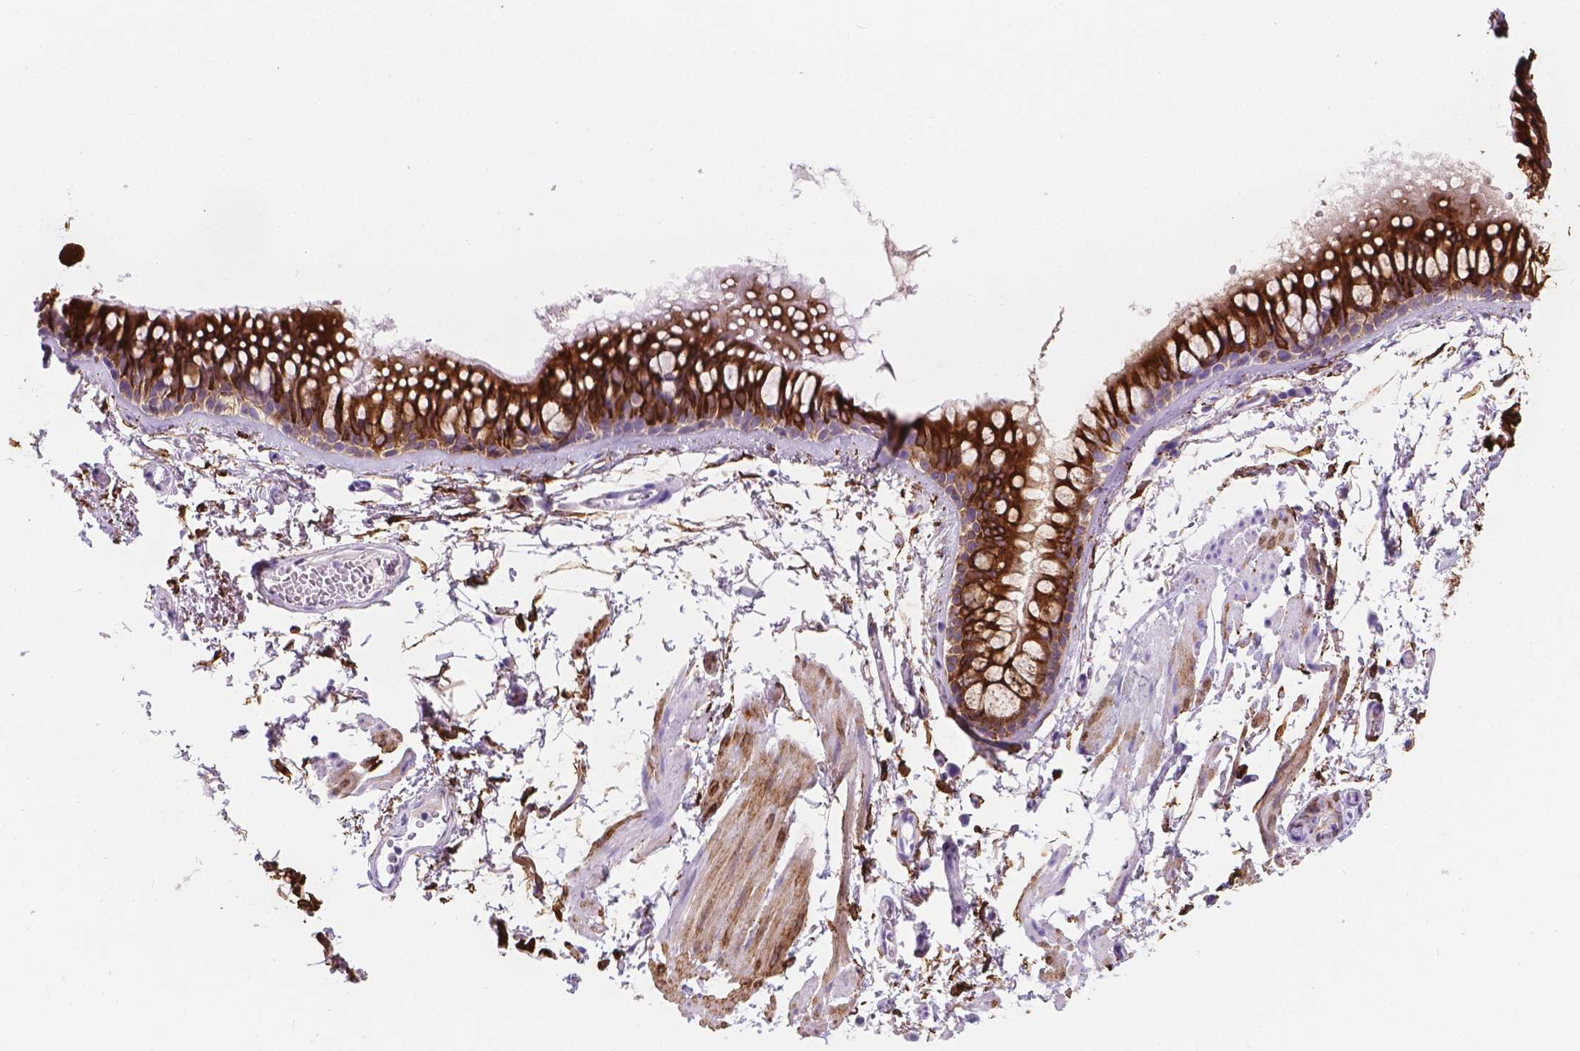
{"staining": {"intensity": "strong", "quantity": ">75%", "location": "cytoplasmic/membranous"}, "tissue": "adipose tissue", "cell_type": "Adipocytes", "image_type": "normal", "snomed": [{"axis": "morphology", "description": "Normal tissue, NOS"}, {"axis": "topography", "description": "Cartilage tissue"}, {"axis": "topography", "description": "Bronchus"}], "caption": "This is a micrograph of immunohistochemistry staining of benign adipose tissue, which shows strong staining in the cytoplasmic/membranous of adipocytes.", "gene": "MACF1", "patient": {"sex": "female", "age": 79}}